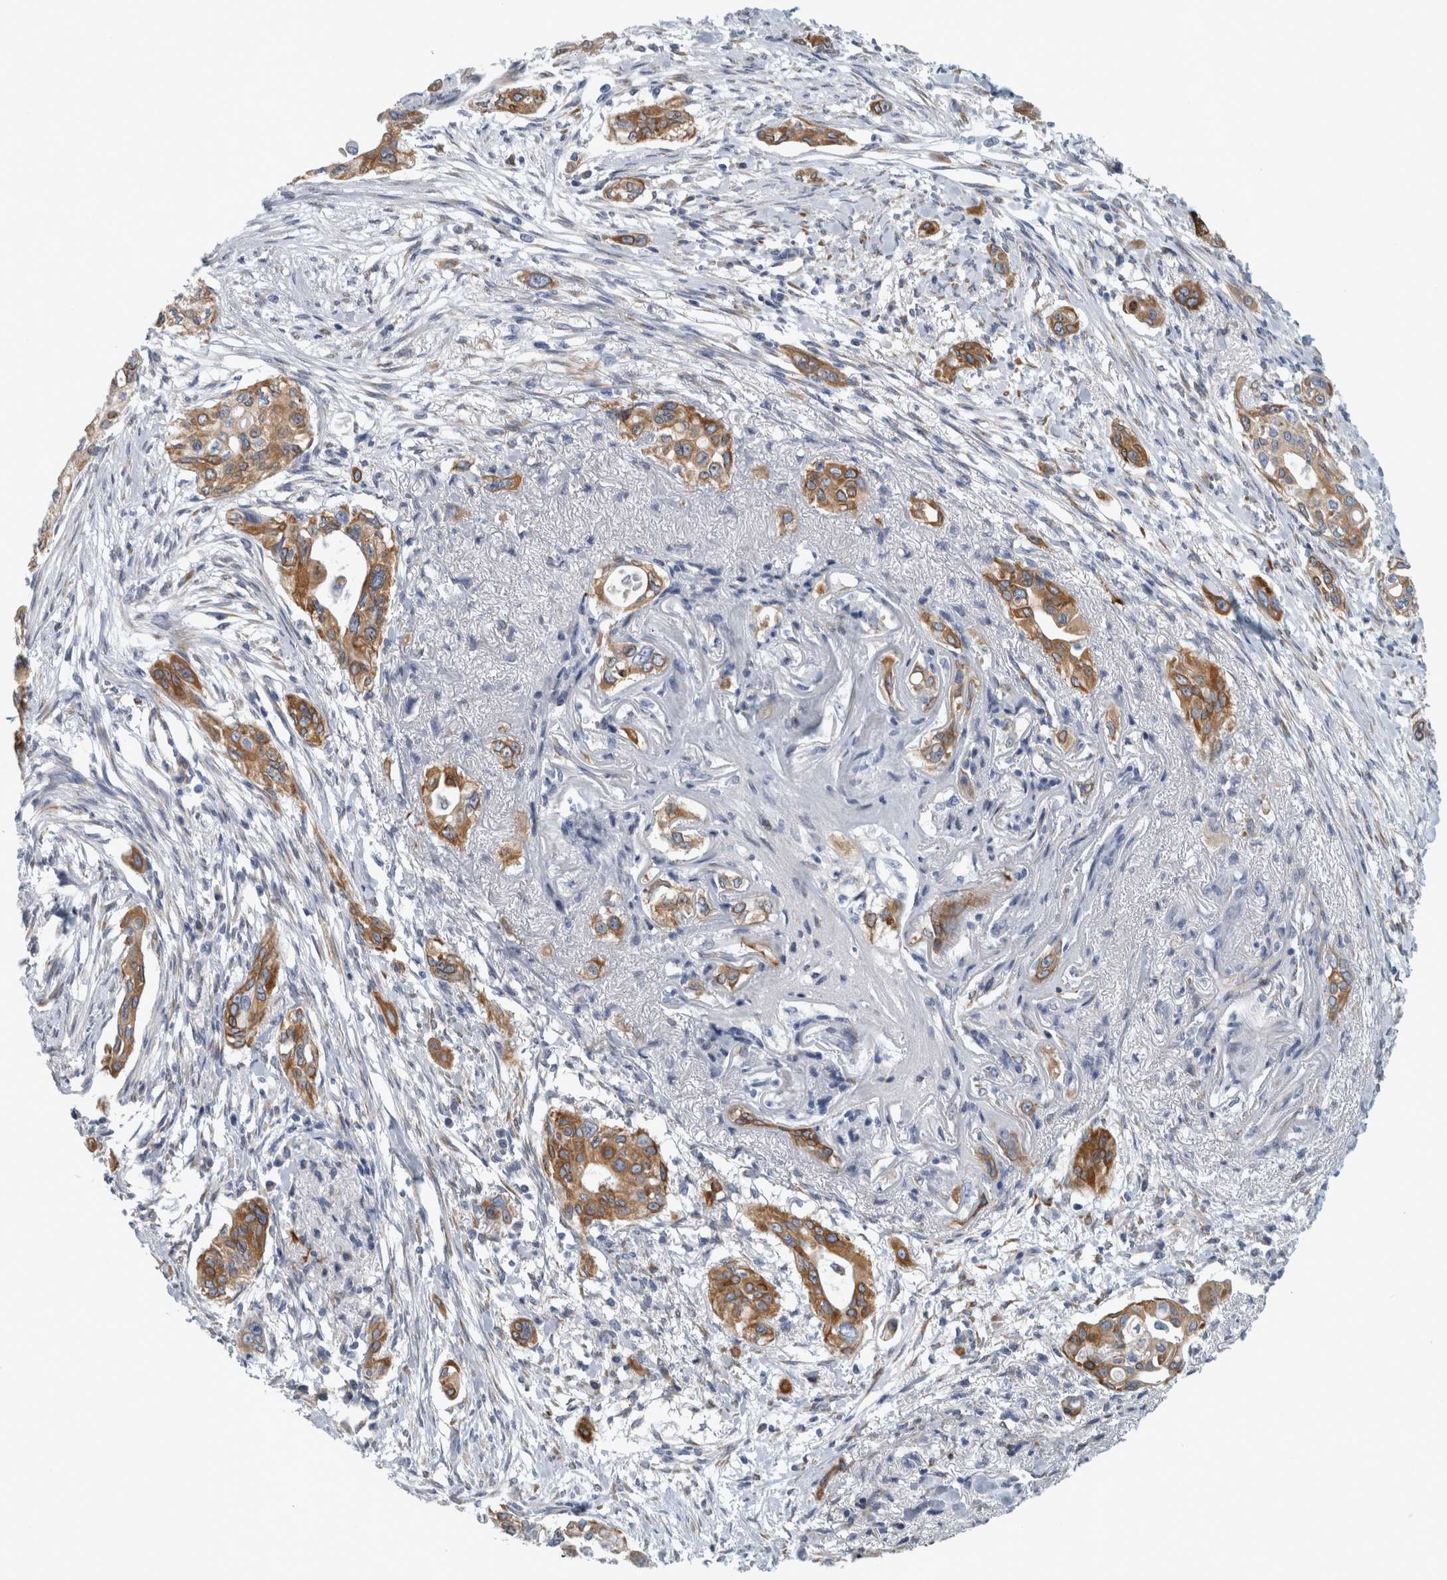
{"staining": {"intensity": "moderate", "quantity": ">75%", "location": "cytoplasmic/membranous"}, "tissue": "pancreatic cancer", "cell_type": "Tumor cells", "image_type": "cancer", "snomed": [{"axis": "morphology", "description": "Adenocarcinoma, NOS"}, {"axis": "topography", "description": "Pancreas"}], "caption": "Immunohistochemistry (IHC) staining of adenocarcinoma (pancreatic), which reveals medium levels of moderate cytoplasmic/membranous positivity in about >75% of tumor cells indicating moderate cytoplasmic/membranous protein expression. The staining was performed using DAB (3,3'-diaminobenzidine) (brown) for protein detection and nuclei were counterstained in hematoxylin (blue).", "gene": "B3GNT3", "patient": {"sex": "female", "age": 60}}